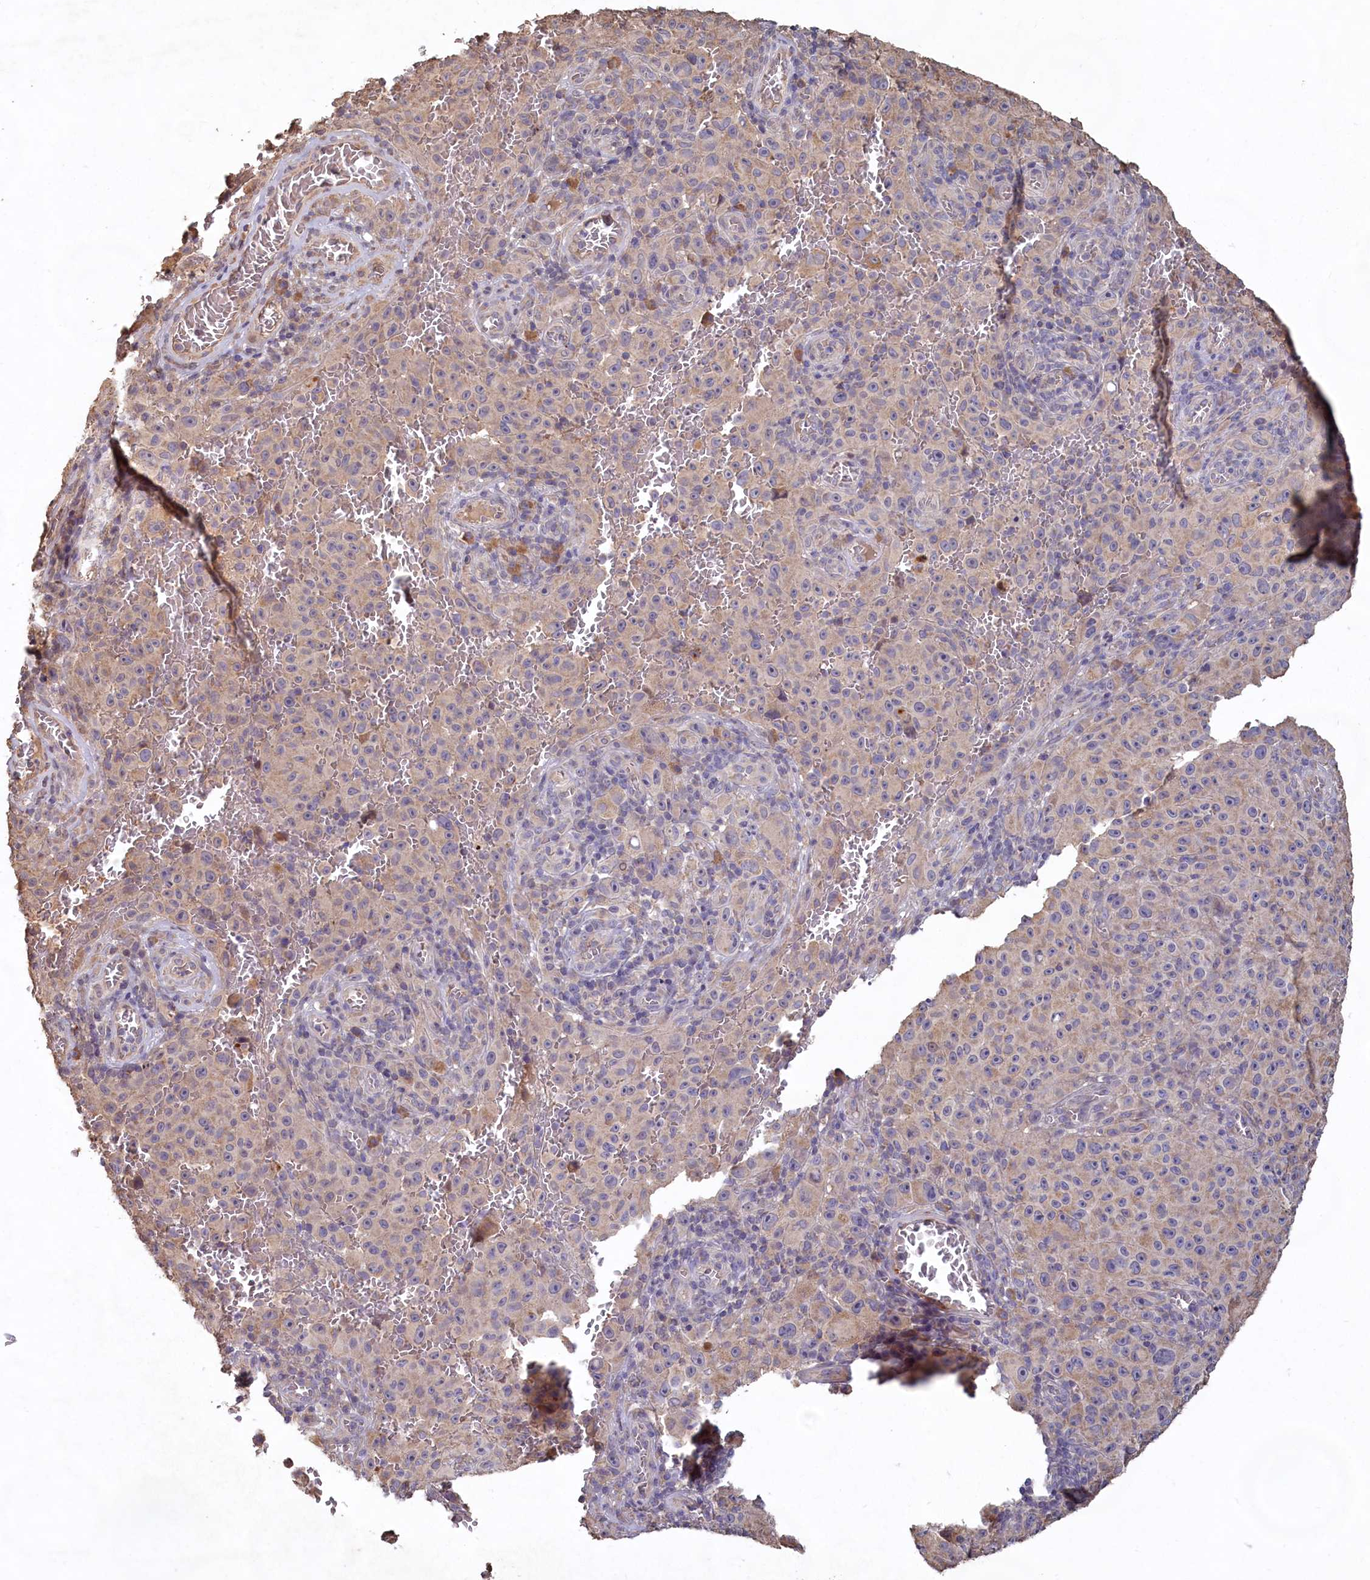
{"staining": {"intensity": "weak", "quantity": "<25%", "location": "cytoplasmic/membranous"}, "tissue": "melanoma", "cell_type": "Tumor cells", "image_type": "cancer", "snomed": [{"axis": "morphology", "description": "Malignant melanoma, NOS"}, {"axis": "topography", "description": "Skin"}], "caption": "There is no significant staining in tumor cells of melanoma.", "gene": "FUNDC1", "patient": {"sex": "female", "age": 82}}